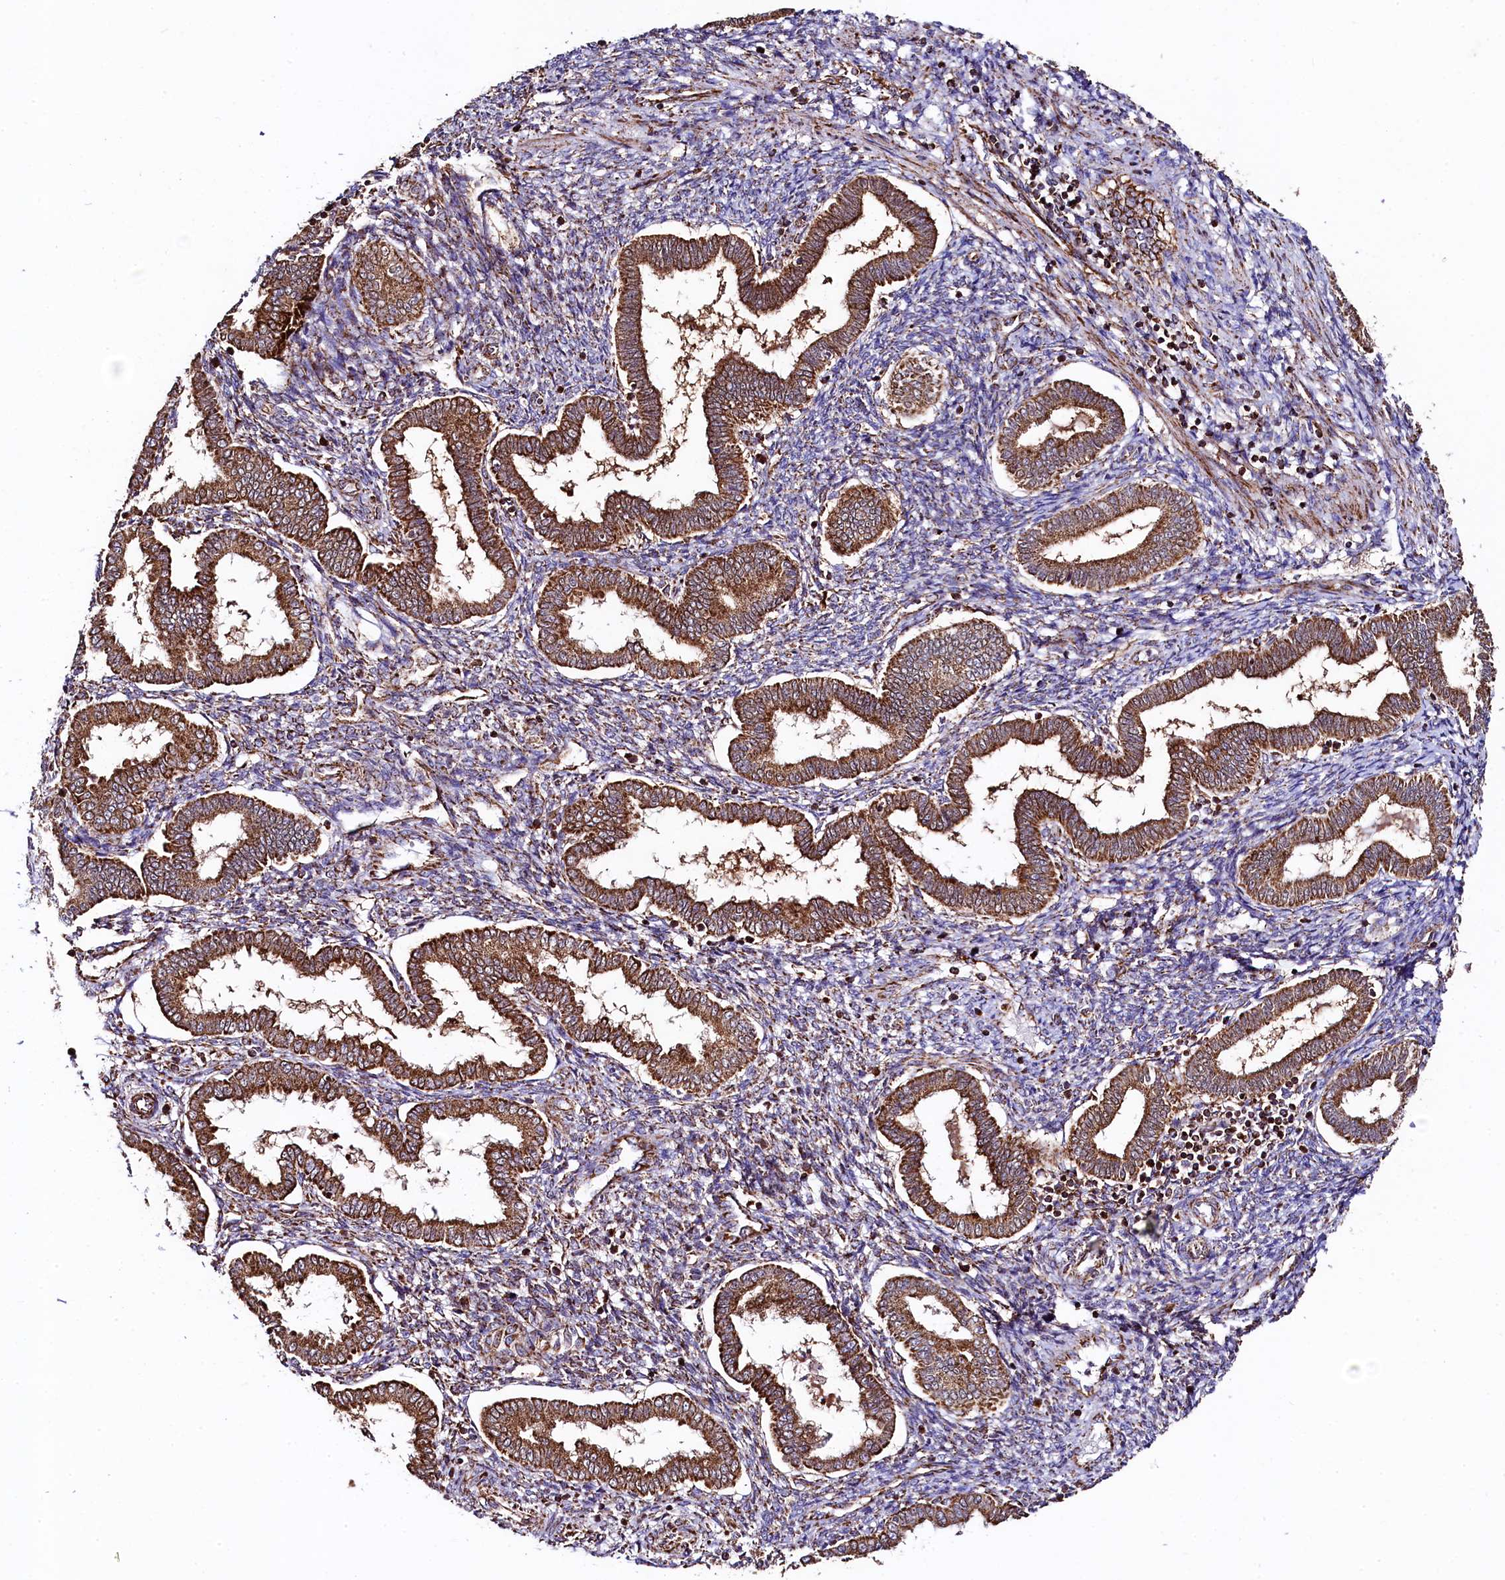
{"staining": {"intensity": "moderate", "quantity": ">75%", "location": "cytoplasmic/membranous"}, "tissue": "endometrium", "cell_type": "Cells in endometrial stroma", "image_type": "normal", "snomed": [{"axis": "morphology", "description": "Normal tissue, NOS"}, {"axis": "topography", "description": "Endometrium"}], "caption": "IHC of normal endometrium displays medium levels of moderate cytoplasmic/membranous staining in approximately >75% of cells in endometrial stroma.", "gene": "CLYBL", "patient": {"sex": "female", "age": 24}}